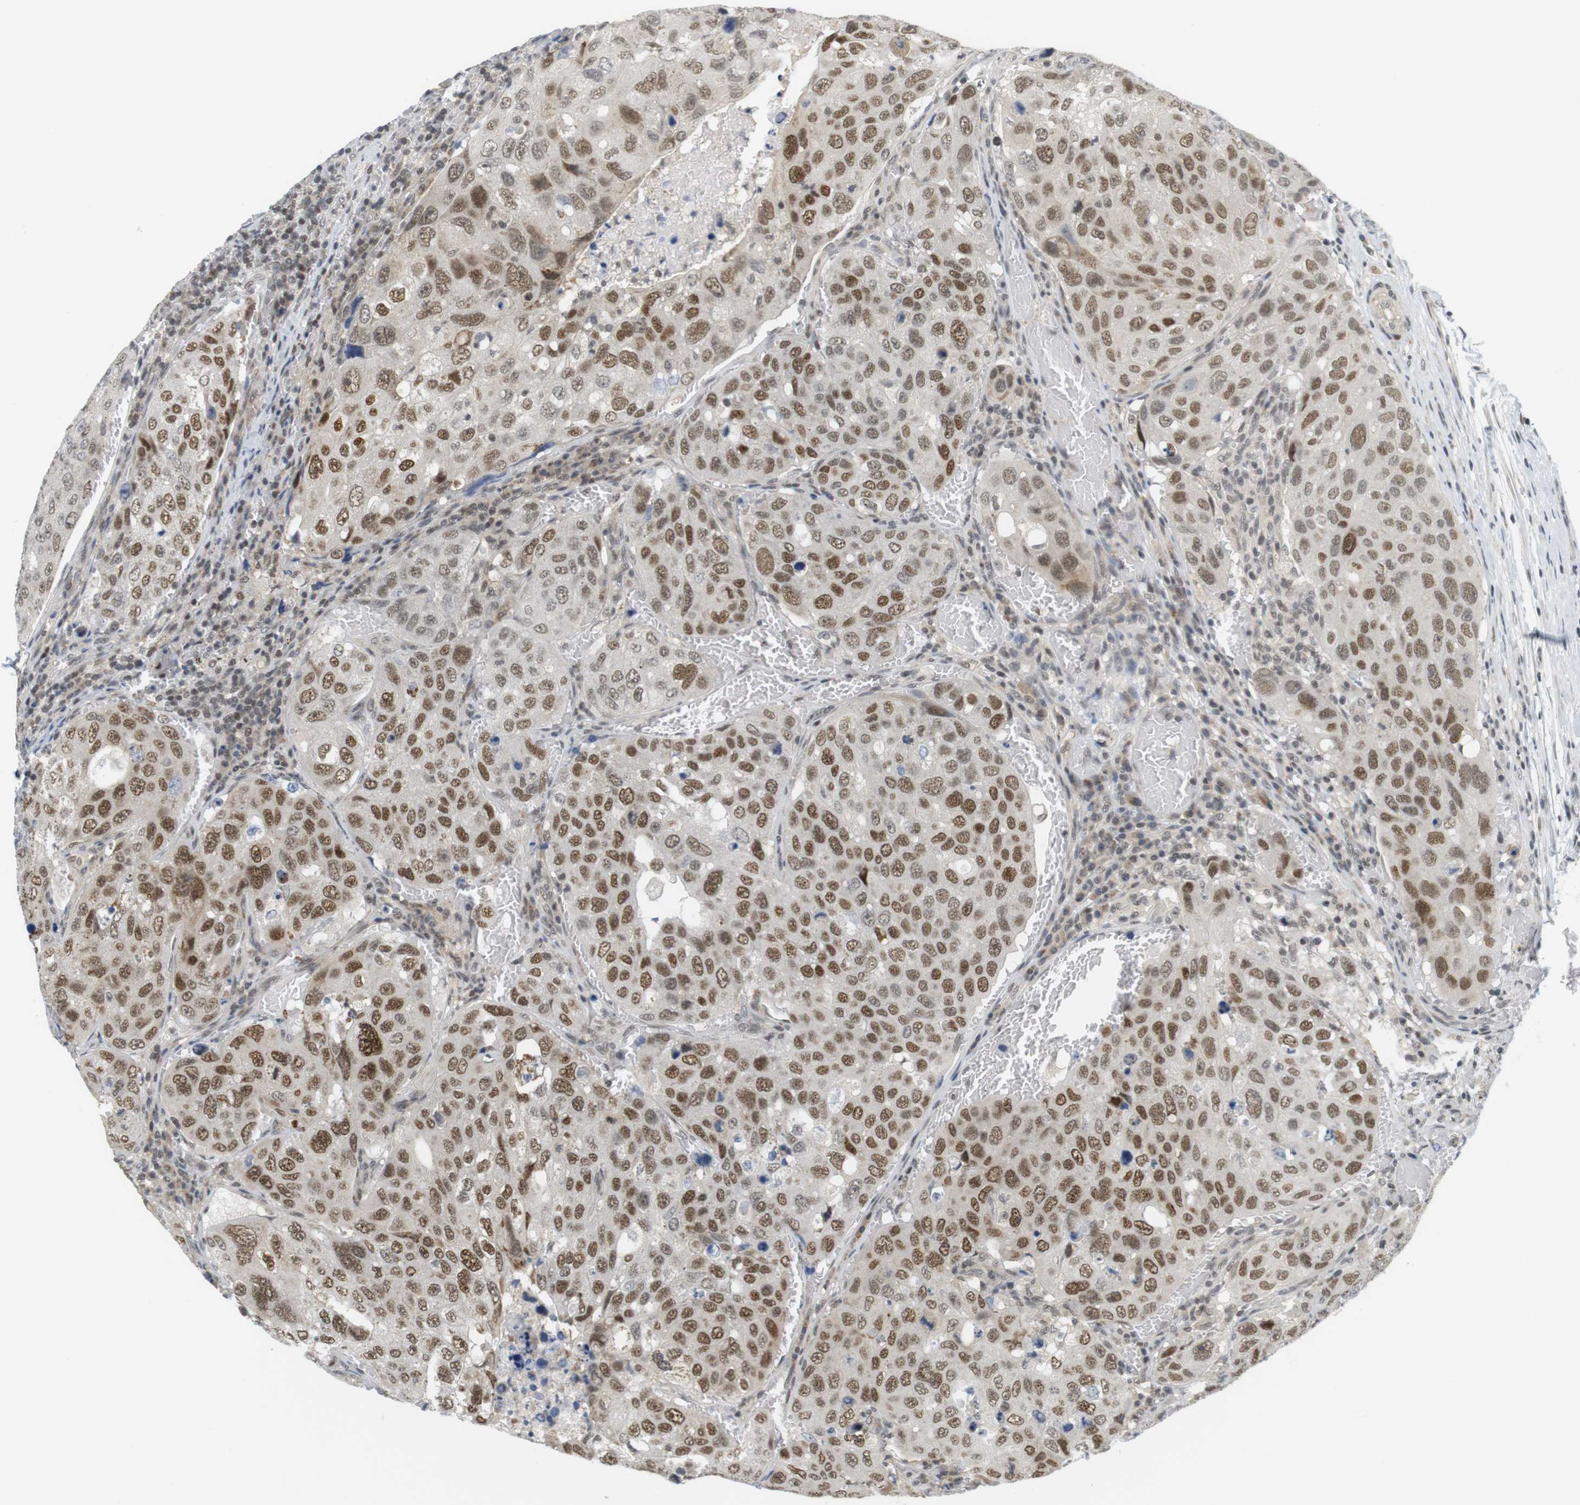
{"staining": {"intensity": "moderate", "quantity": ">75%", "location": "nuclear"}, "tissue": "urothelial cancer", "cell_type": "Tumor cells", "image_type": "cancer", "snomed": [{"axis": "morphology", "description": "Urothelial carcinoma, High grade"}, {"axis": "topography", "description": "Lymph node"}, {"axis": "topography", "description": "Urinary bladder"}], "caption": "DAB immunohistochemical staining of urothelial cancer exhibits moderate nuclear protein expression in about >75% of tumor cells. (Stains: DAB in brown, nuclei in blue, Microscopy: brightfield microscopy at high magnification).", "gene": "BRD4", "patient": {"sex": "male", "age": 51}}